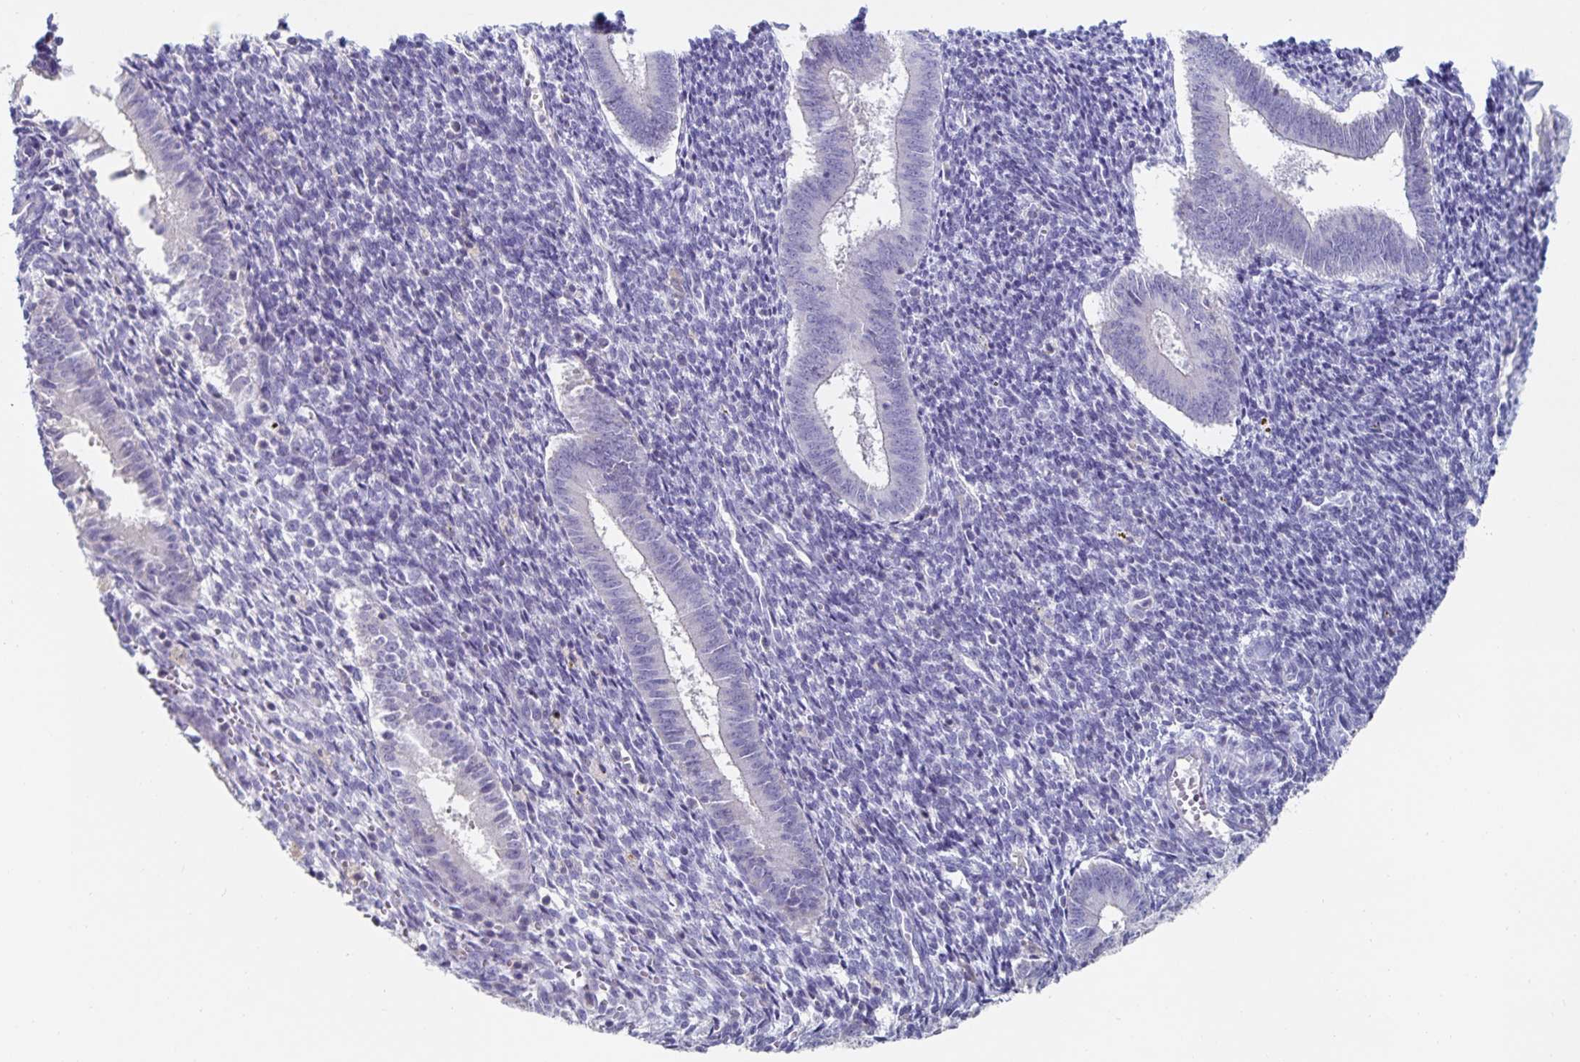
{"staining": {"intensity": "negative", "quantity": "none", "location": "none"}, "tissue": "endometrium", "cell_type": "Cells in endometrial stroma", "image_type": "normal", "snomed": [{"axis": "morphology", "description": "Normal tissue, NOS"}, {"axis": "topography", "description": "Endometrium"}], "caption": "Immunohistochemical staining of benign human endometrium exhibits no significant expression in cells in endometrial stroma. The staining is performed using DAB brown chromogen with nuclei counter-stained in using hematoxylin.", "gene": "CFAP69", "patient": {"sex": "female", "age": 25}}